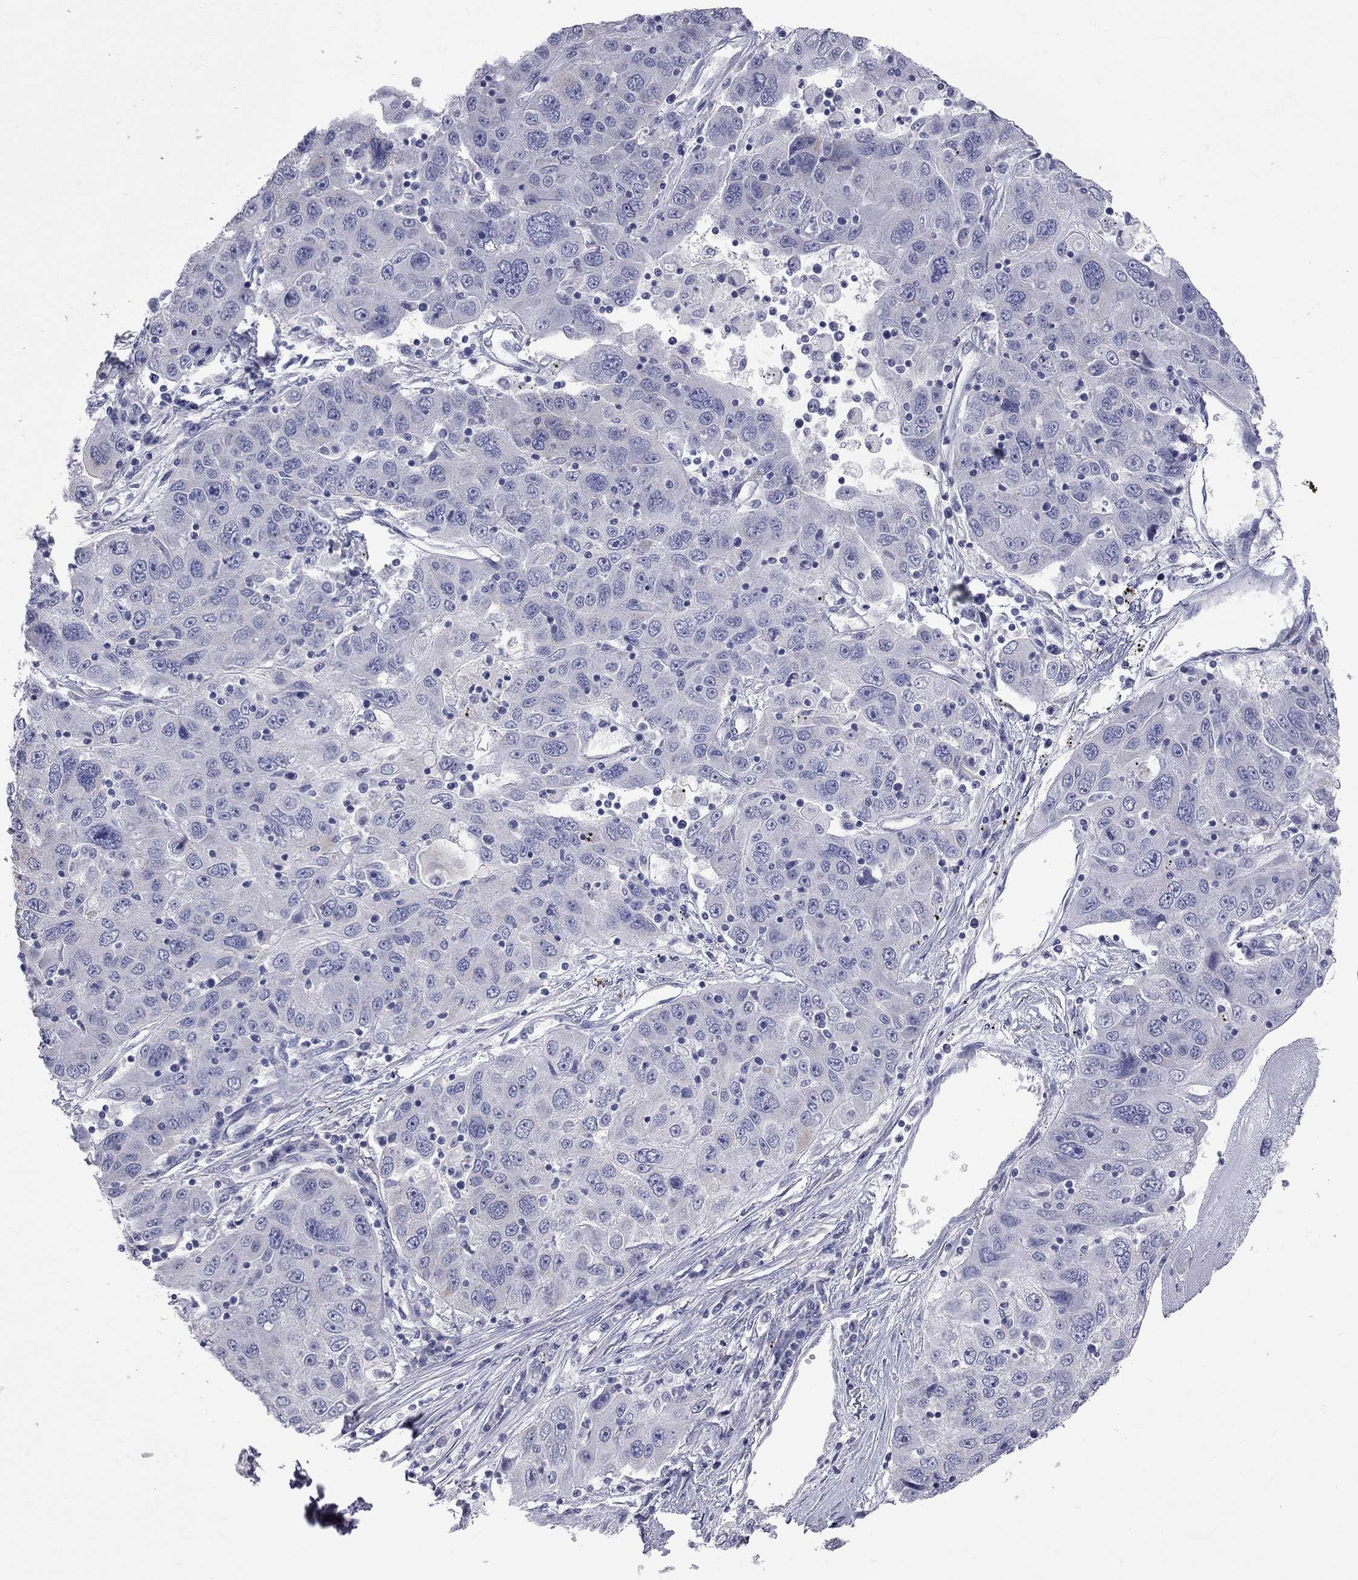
{"staining": {"intensity": "negative", "quantity": "none", "location": "none"}, "tissue": "stomach cancer", "cell_type": "Tumor cells", "image_type": "cancer", "snomed": [{"axis": "morphology", "description": "Adenocarcinoma, NOS"}, {"axis": "topography", "description": "Stomach"}], "caption": "A high-resolution histopathology image shows IHC staining of stomach adenocarcinoma, which exhibits no significant expression in tumor cells.", "gene": "OPRK1", "patient": {"sex": "male", "age": 56}}